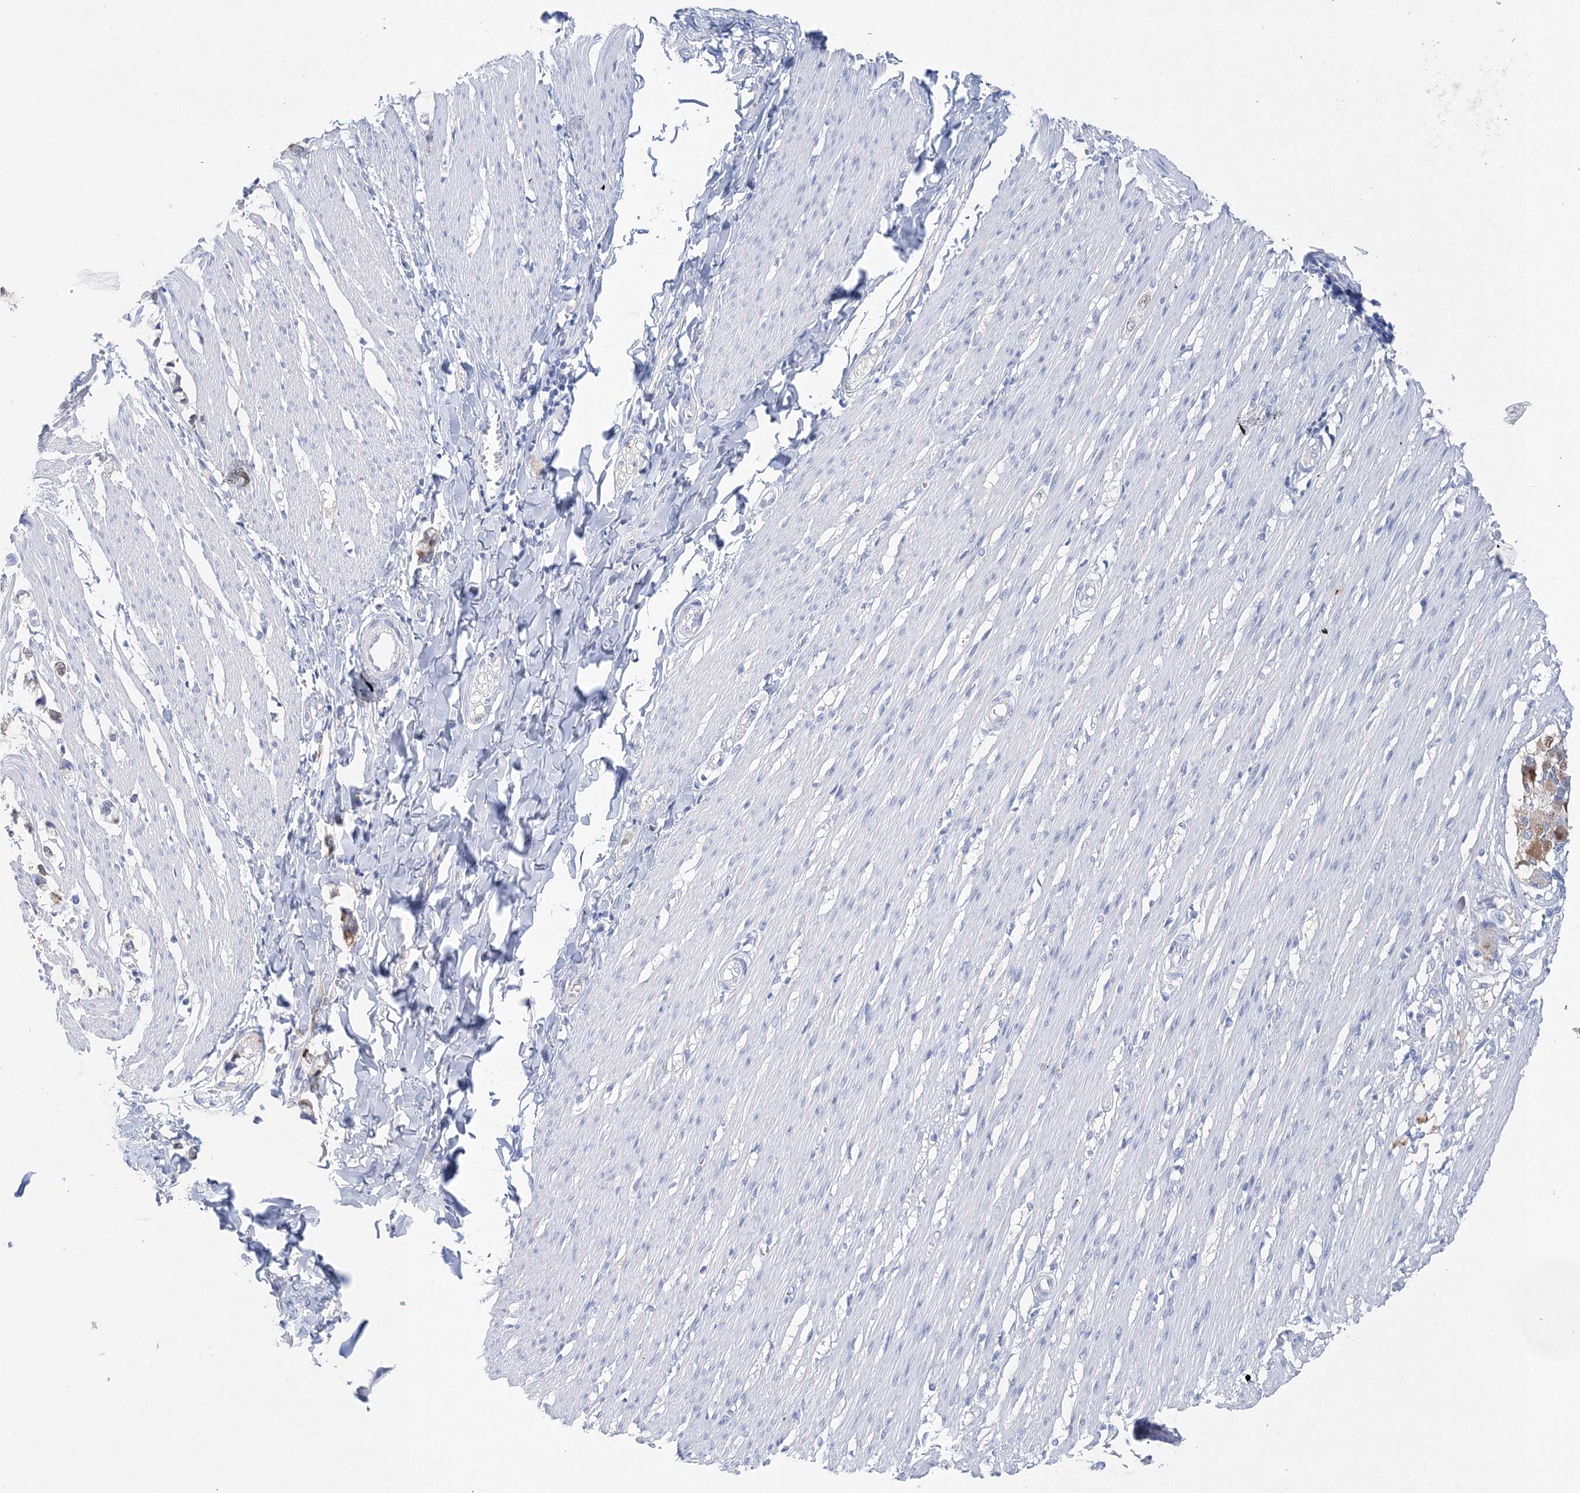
{"staining": {"intensity": "negative", "quantity": "none", "location": "none"}, "tissue": "smooth muscle", "cell_type": "Smooth muscle cells", "image_type": "normal", "snomed": [{"axis": "morphology", "description": "Normal tissue, NOS"}, {"axis": "morphology", "description": "Adenocarcinoma, NOS"}, {"axis": "topography", "description": "Colon"}, {"axis": "topography", "description": "Peripheral nerve tissue"}], "caption": "Immunohistochemistry (IHC) photomicrograph of unremarkable smooth muscle: smooth muscle stained with DAB (3,3'-diaminobenzidine) demonstrates no significant protein staining in smooth muscle cells. The staining was performed using DAB to visualize the protein expression in brown, while the nuclei were stained in blue with hematoxylin (Magnification: 20x).", "gene": "HMGCS1", "patient": {"sex": "male", "age": 14}}